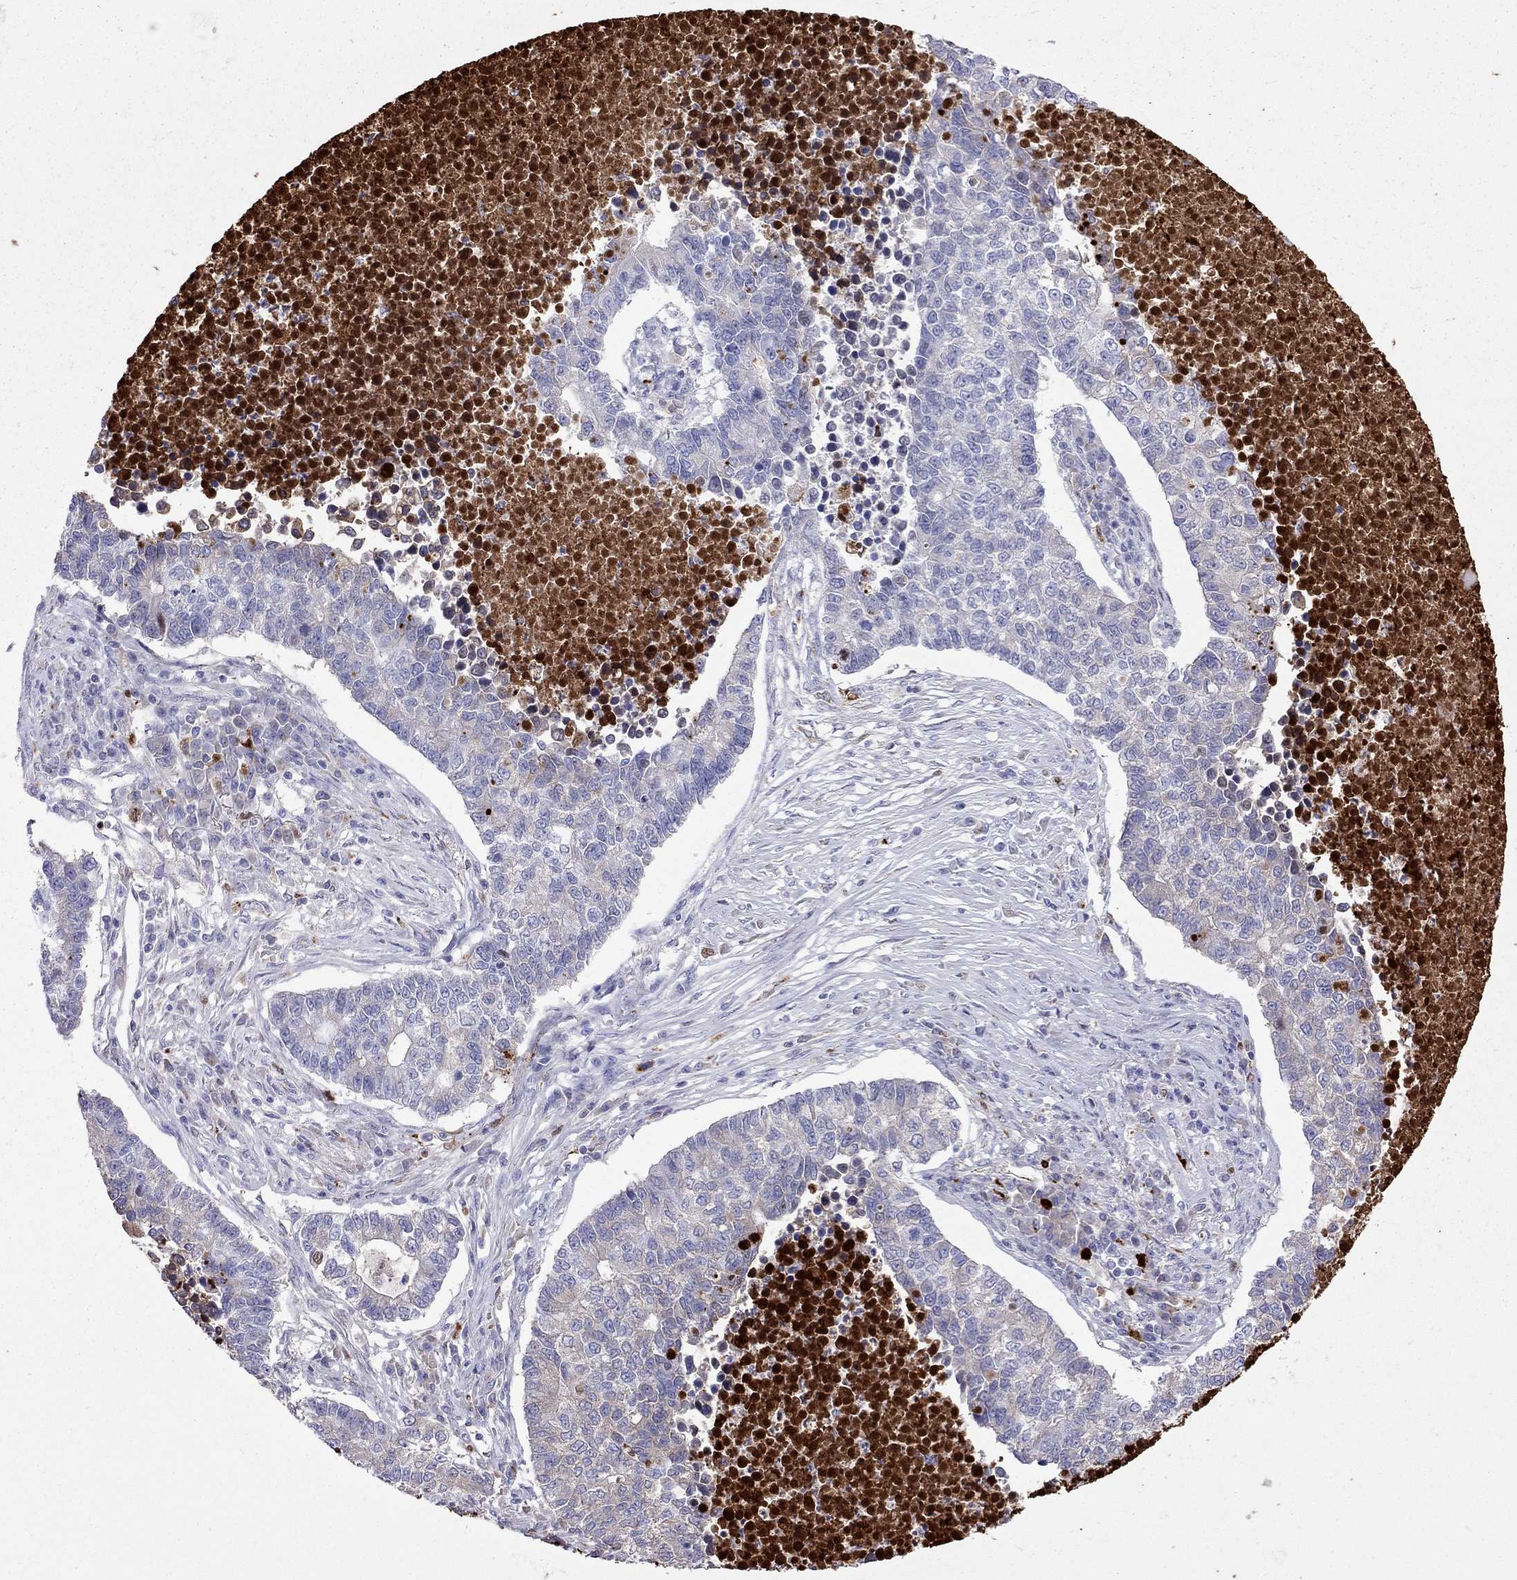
{"staining": {"intensity": "negative", "quantity": "none", "location": "none"}, "tissue": "lung cancer", "cell_type": "Tumor cells", "image_type": "cancer", "snomed": [{"axis": "morphology", "description": "Adenocarcinoma, NOS"}, {"axis": "topography", "description": "Lung"}], "caption": "This is an immunohistochemistry image of adenocarcinoma (lung). There is no positivity in tumor cells.", "gene": "SERPINA3", "patient": {"sex": "male", "age": 57}}